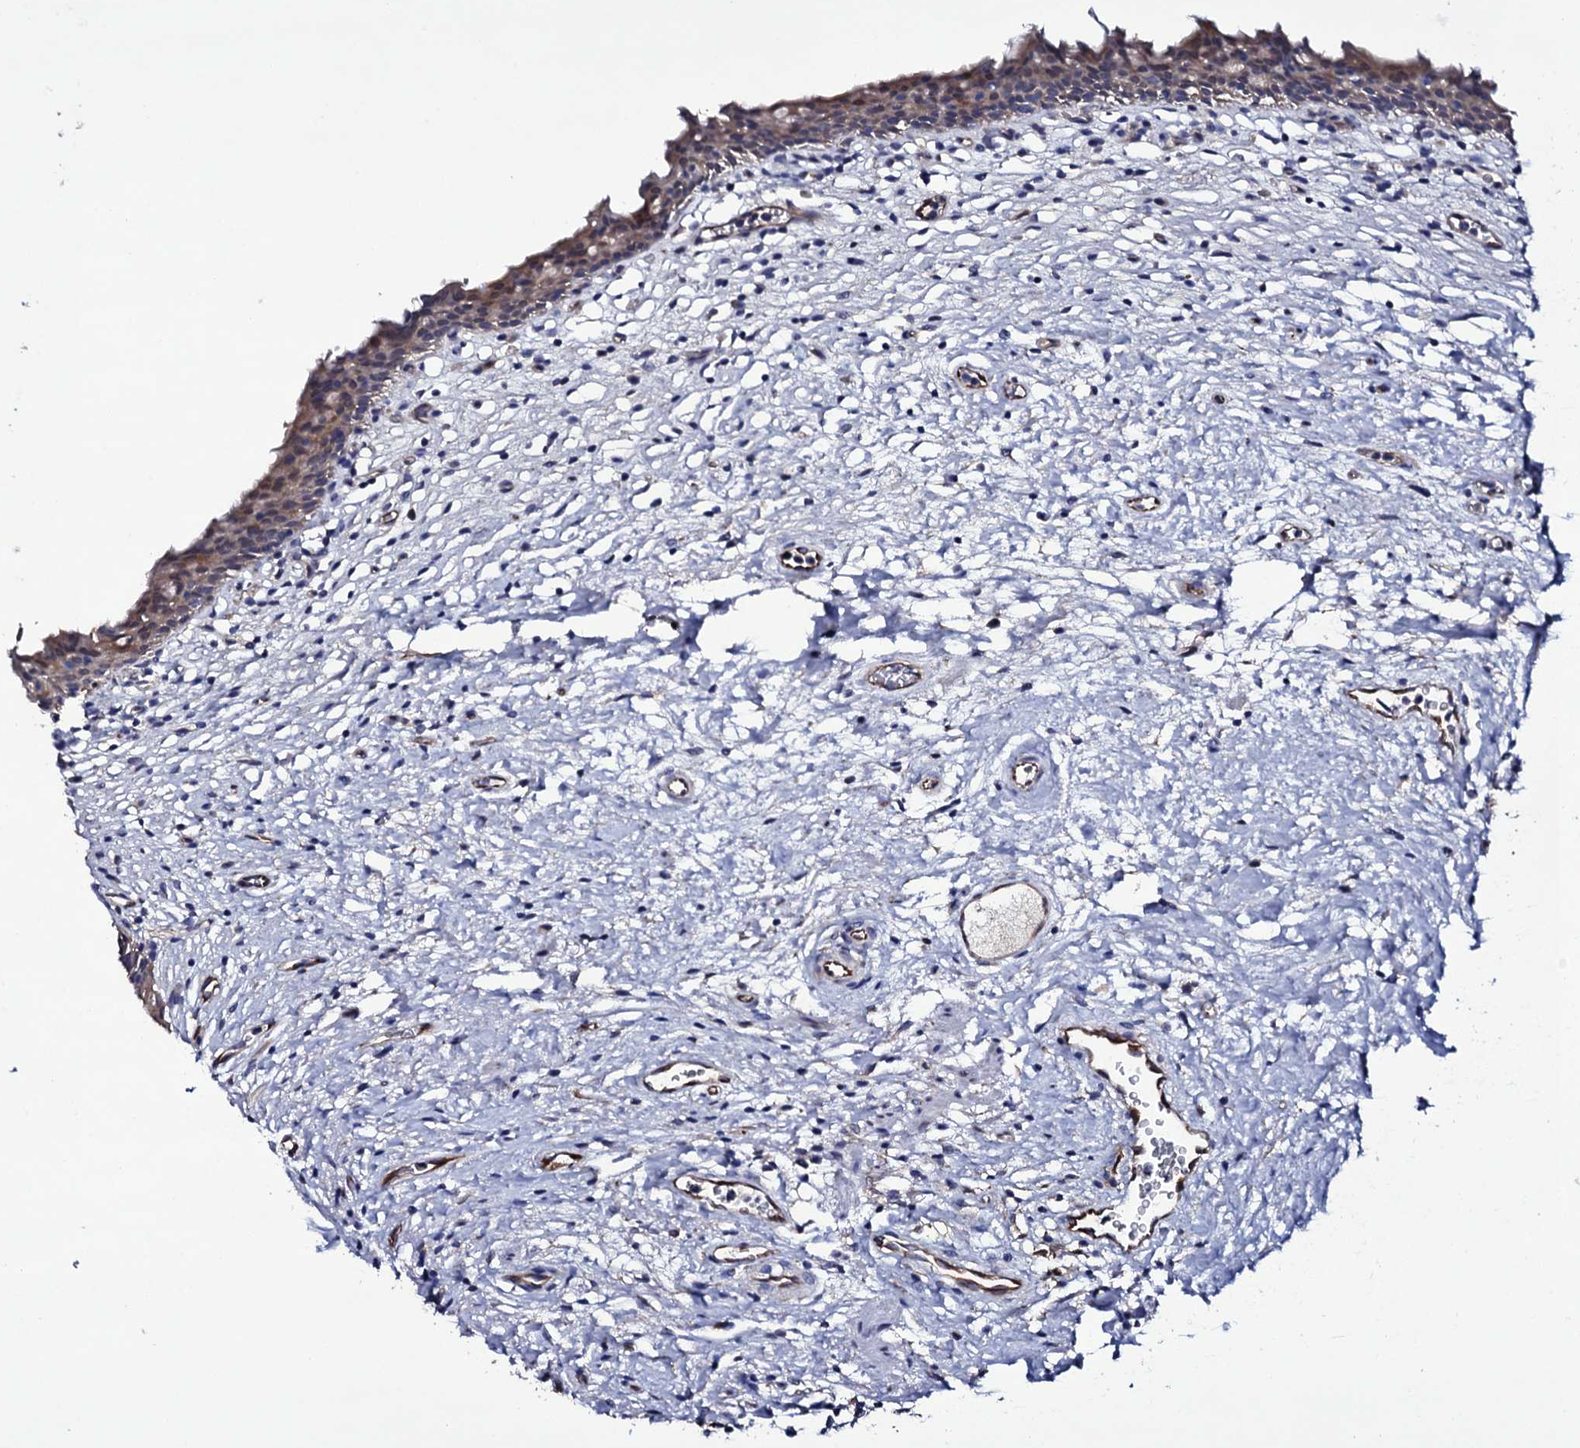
{"staining": {"intensity": "weak", "quantity": "25%-75%", "location": "cytoplasmic/membranous"}, "tissue": "urinary bladder", "cell_type": "Urothelial cells", "image_type": "normal", "snomed": [{"axis": "morphology", "description": "Normal tissue, NOS"}, {"axis": "morphology", "description": "Inflammation, NOS"}, {"axis": "topography", "description": "Urinary bladder"}], "caption": "This photomicrograph reveals normal urinary bladder stained with IHC to label a protein in brown. The cytoplasmic/membranous of urothelial cells show weak positivity for the protein. Nuclei are counter-stained blue.", "gene": "BCL2L14", "patient": {"sex": "male", "age": 63}}